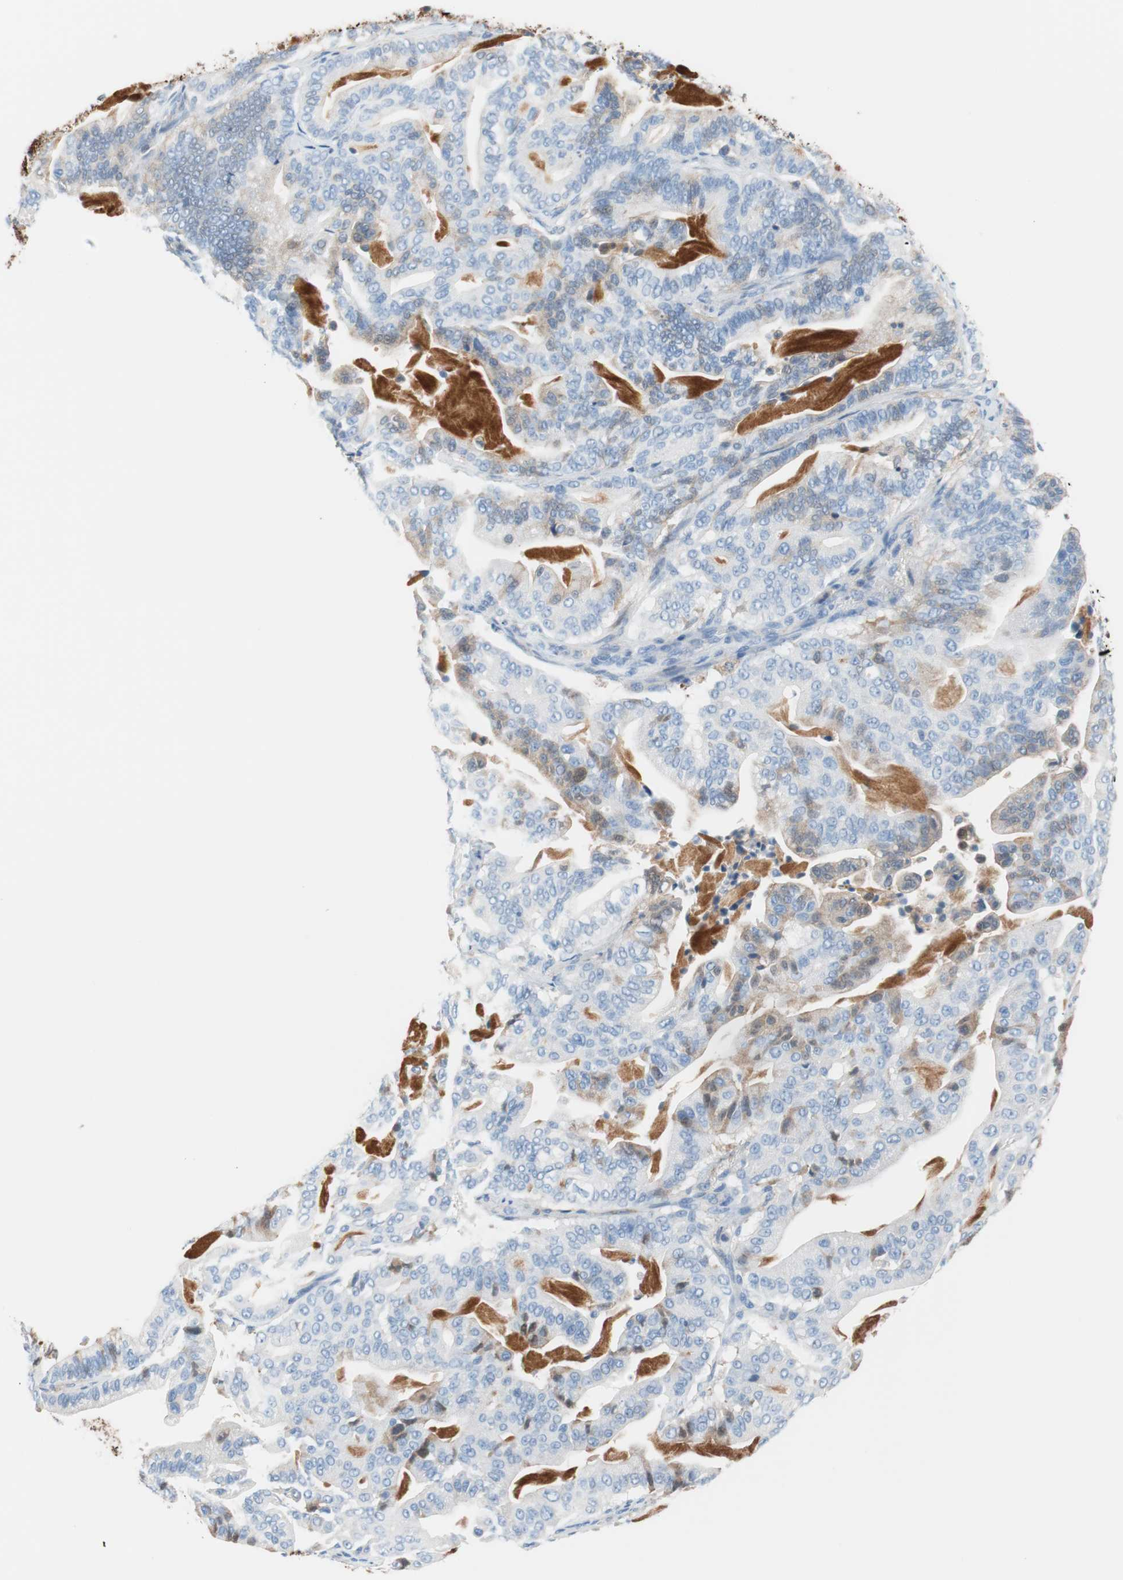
{"staining": {"intensity": "weak", "quantity": "25%-75%", "location": "cytoplasmic/membranous"}, "tissue": "pancreatic cancer", "cell_type": "Tumor cells", "image_type": "cancer", "snomed": [{"axis": "morphology", "description": "Adenocarcinoma, NOS"}, {"axis": "topography", "description": "Pancreas"}], "caption": "Protein analysis of pancreatic adenocarcinoma tissue exhibits weak cytoplasmic/membranous positivity in approximately 25%-75% of tumor cells. (Stains: DAB in brown, nuclei in blue, Microscopy: brightfield microscopy at high magnification).", "gene": "RBP4", "patient": {"sex": "male", "age": 63}}